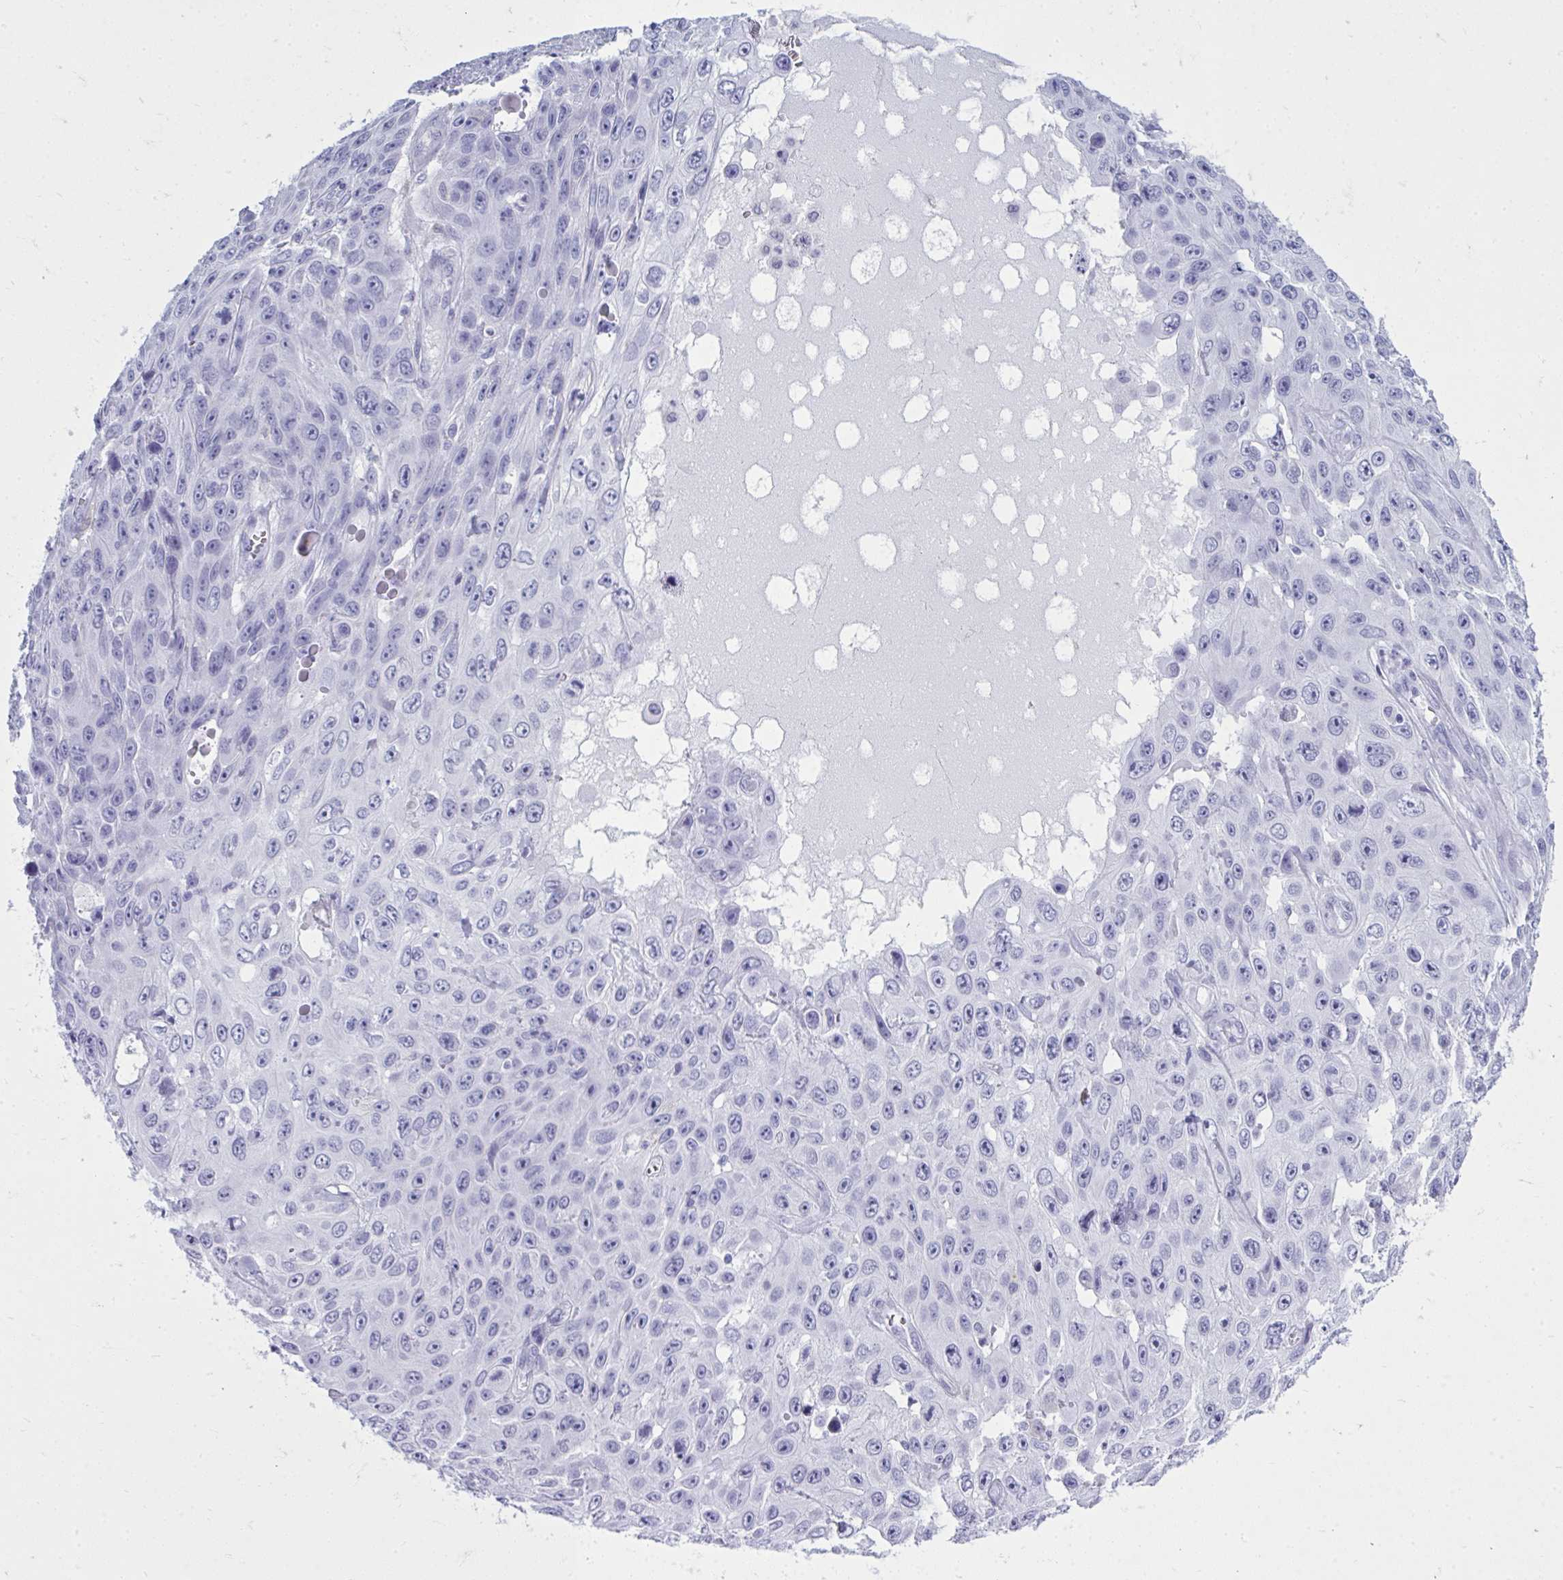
{"staining": {"intensity": "negative", "quantity": "none", "location": "none"}, "tissue": "skin cancer", "cell_type": "Tumor cells", "image_type": "cancer", "snomed": [{"axis": "morphology", "description": "Squamous cell carcinoma, NOS"}, {"axis": "topography", "description": "Skin"}], "caption": "Skin cancer stained for a protein using IHC shows no staining tumor cells.", "gene": "QDPR", "patient": {"sex": "male", "age": 82}}